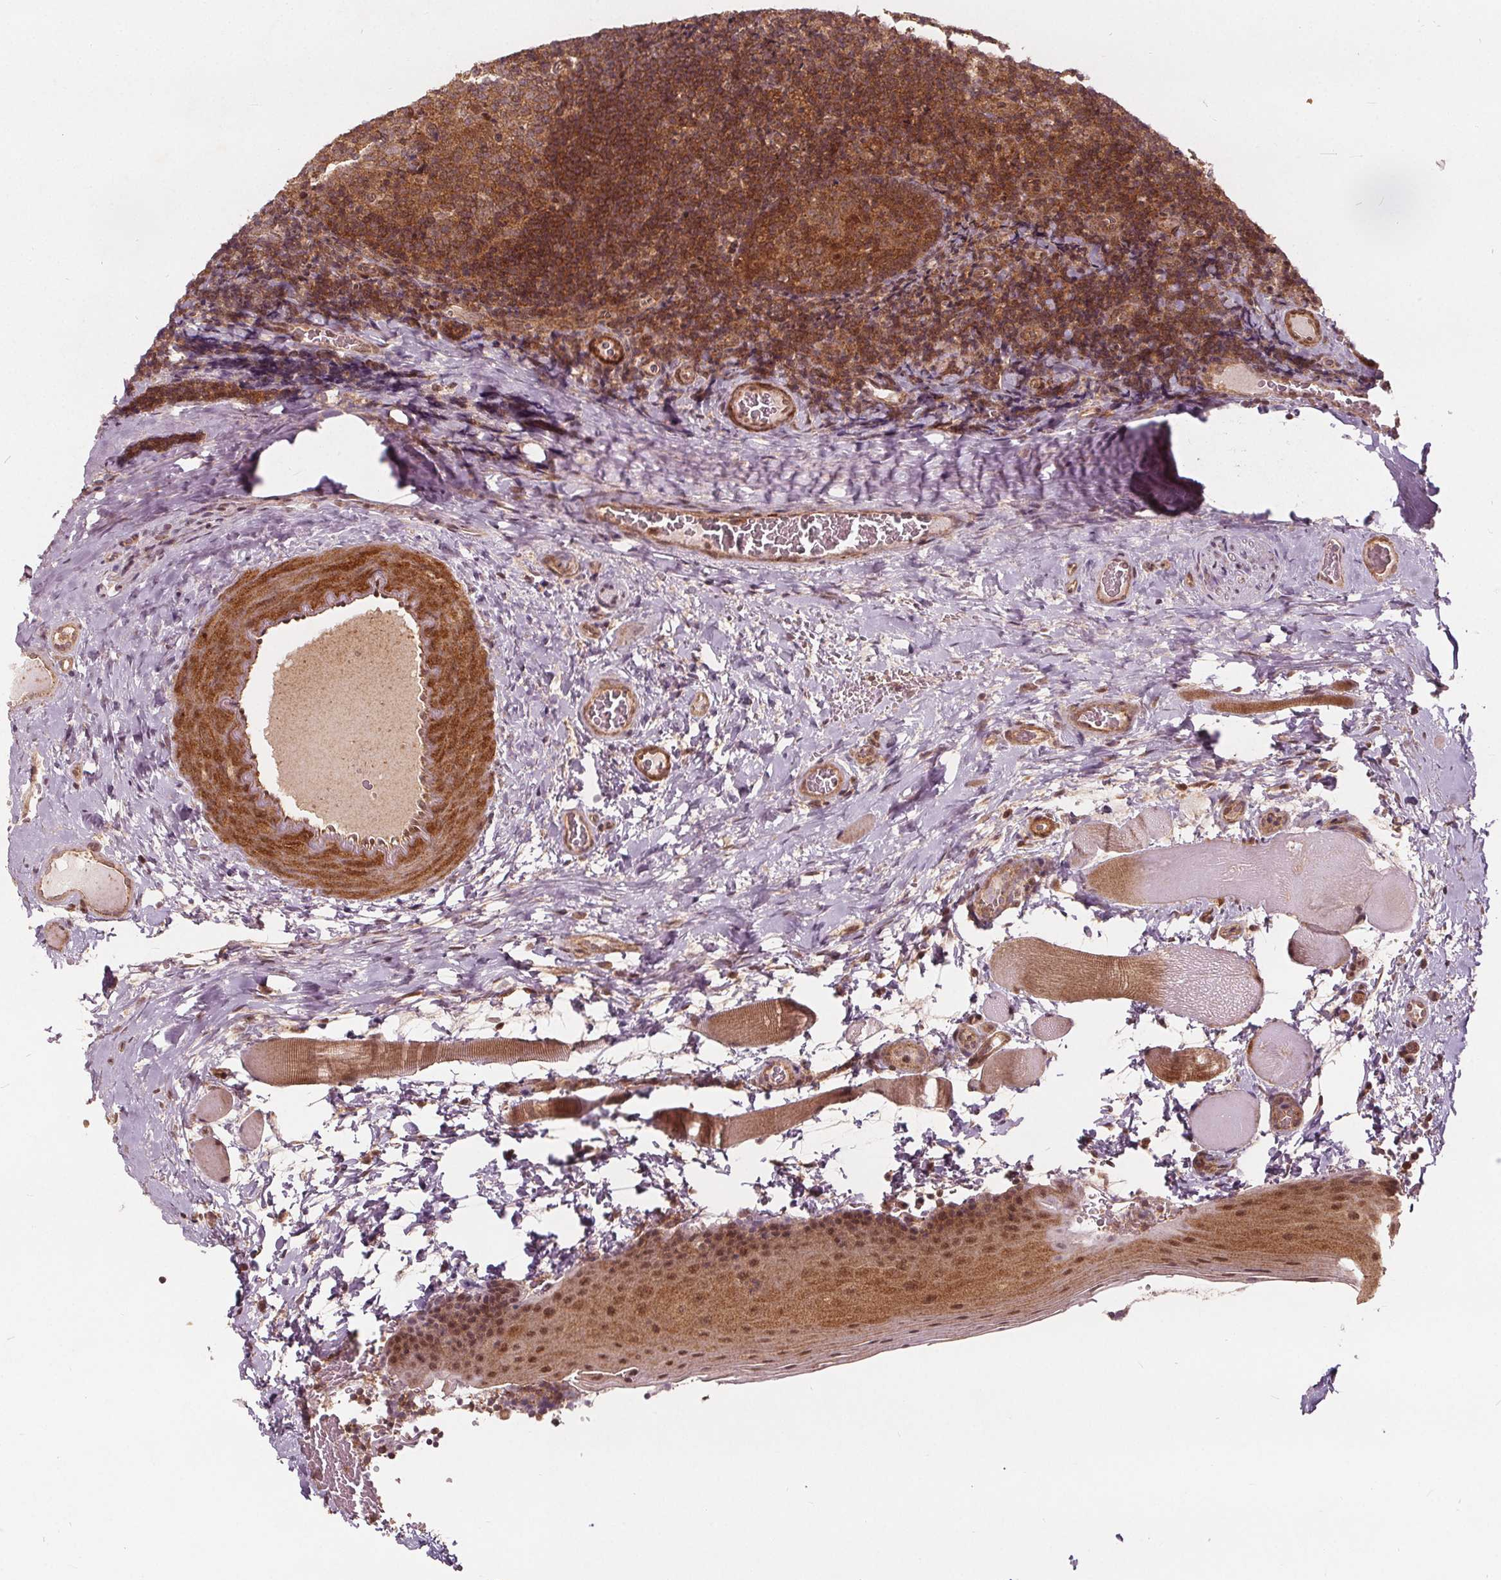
{"staining": {"intensity": "moderate", "quantity": ">75%", "location": "cytoplasmic/membranous"}, "tissue": "tonsil", "cell_type": "Germinal center cells", "image_type": "normal", "snomed": [{"axis": "morphology", "description": "Normal tissue, NOS"}, {"axis": "morphology", "description": "Inflammation, NOS"}, {"axis": "topography", "description": "Tonsil"}], "caption": "Immunohistochemical staining of benign tonsil reveals >75% levels of moderate cytoplasmic/membranous protein positivity in approximately >75% of germinal center cells.", "gene": "PPP1CB", "patient": {"sex": "female", "age": 31}}